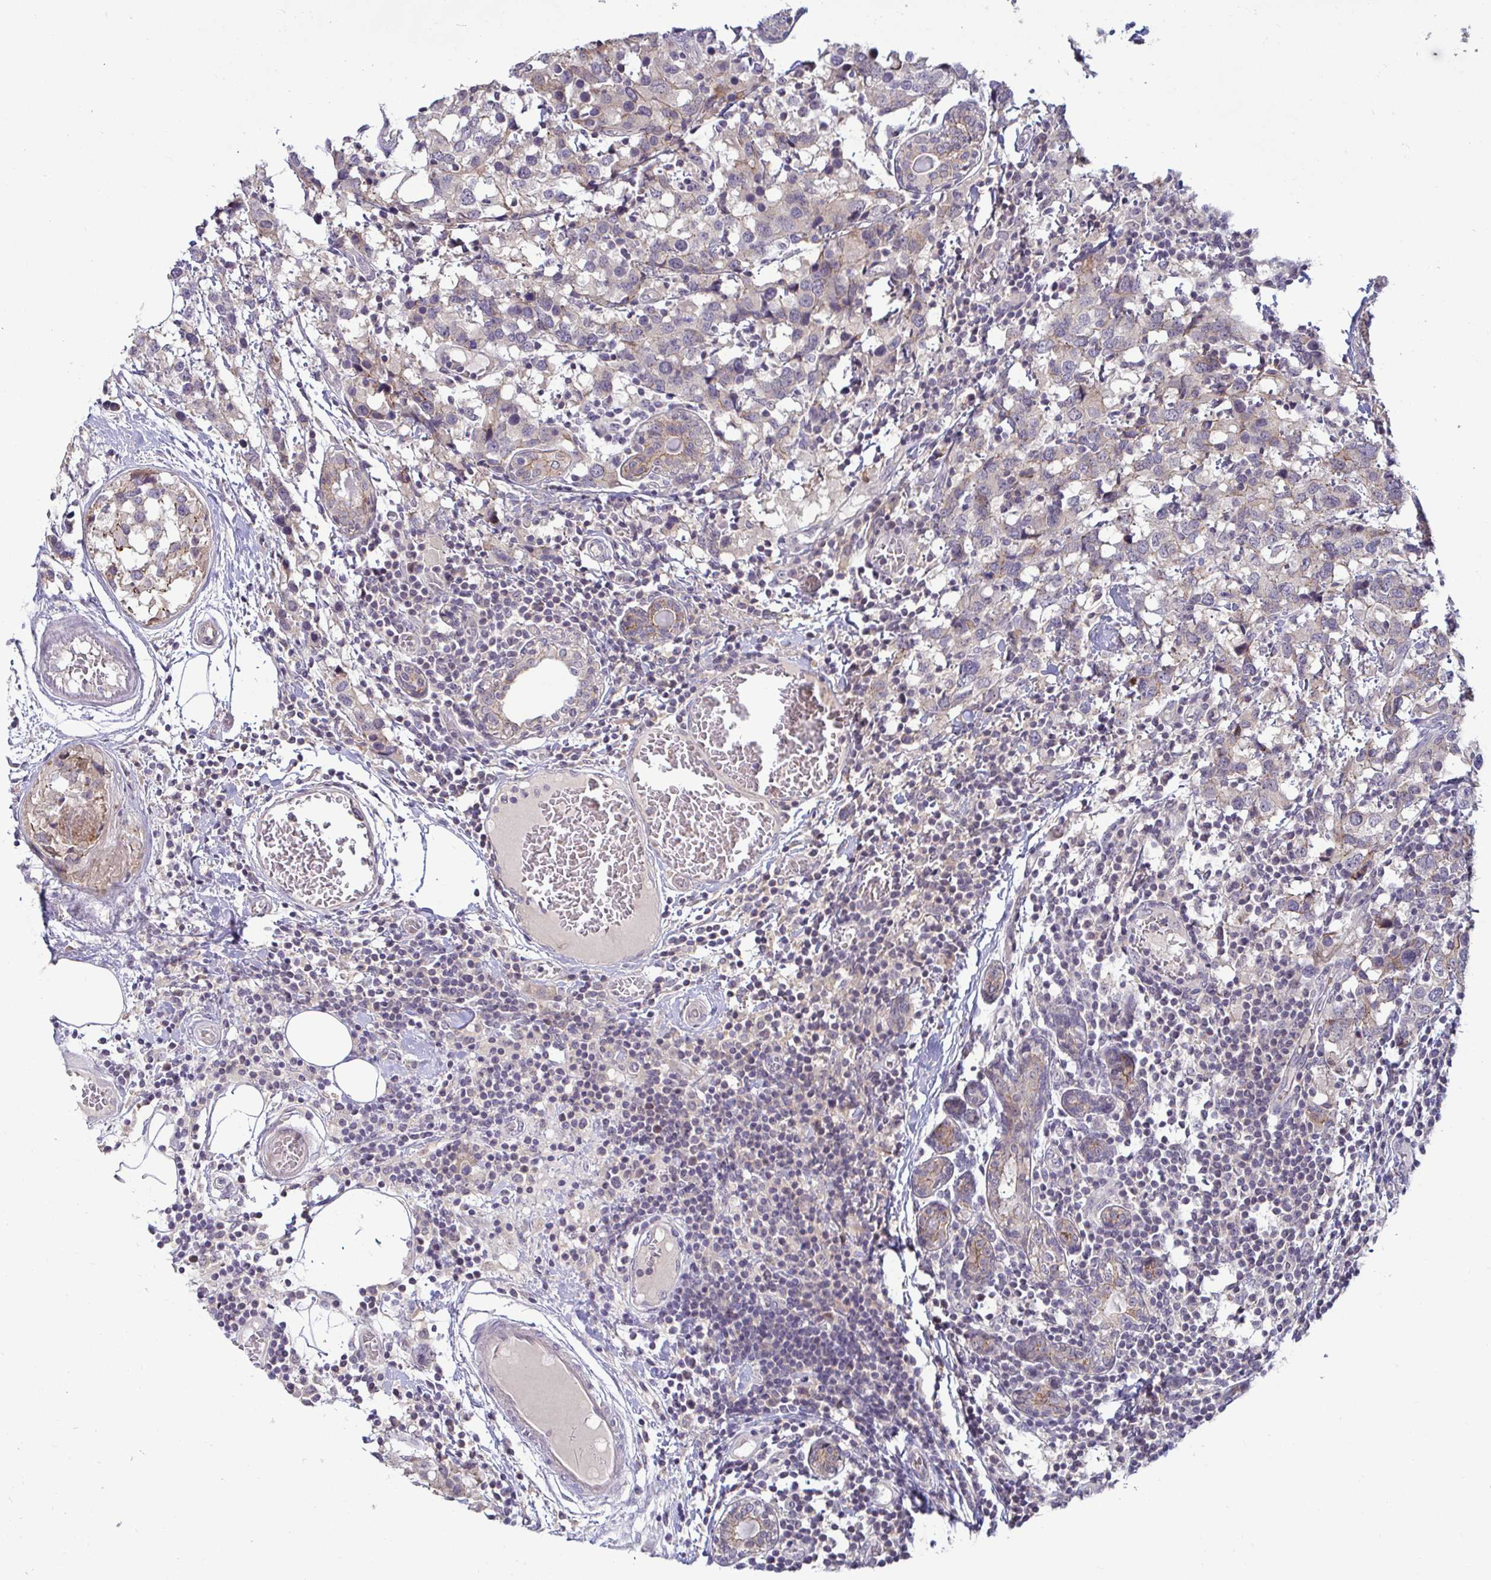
{"staining": {"intensity": "weak", "quantity": "<25%", "location": "cytoplasmic/membranous"}, "tissue": "breast cancer", "cell_type": "Tumor cells", "image_type": "cancer", "snomed": [{"axis": "morphology", "description": "Lobular carcinoma"}, {"axis": "topography", "description": "Breast"}], "caption": "A high-resolution image shows IHC staining of breast cancer (lobular carcinoma), which exhibits no significant positivity in tumor cells.", "gene": "GSTM1", "patient": {"sex": "female", "age": 59}}